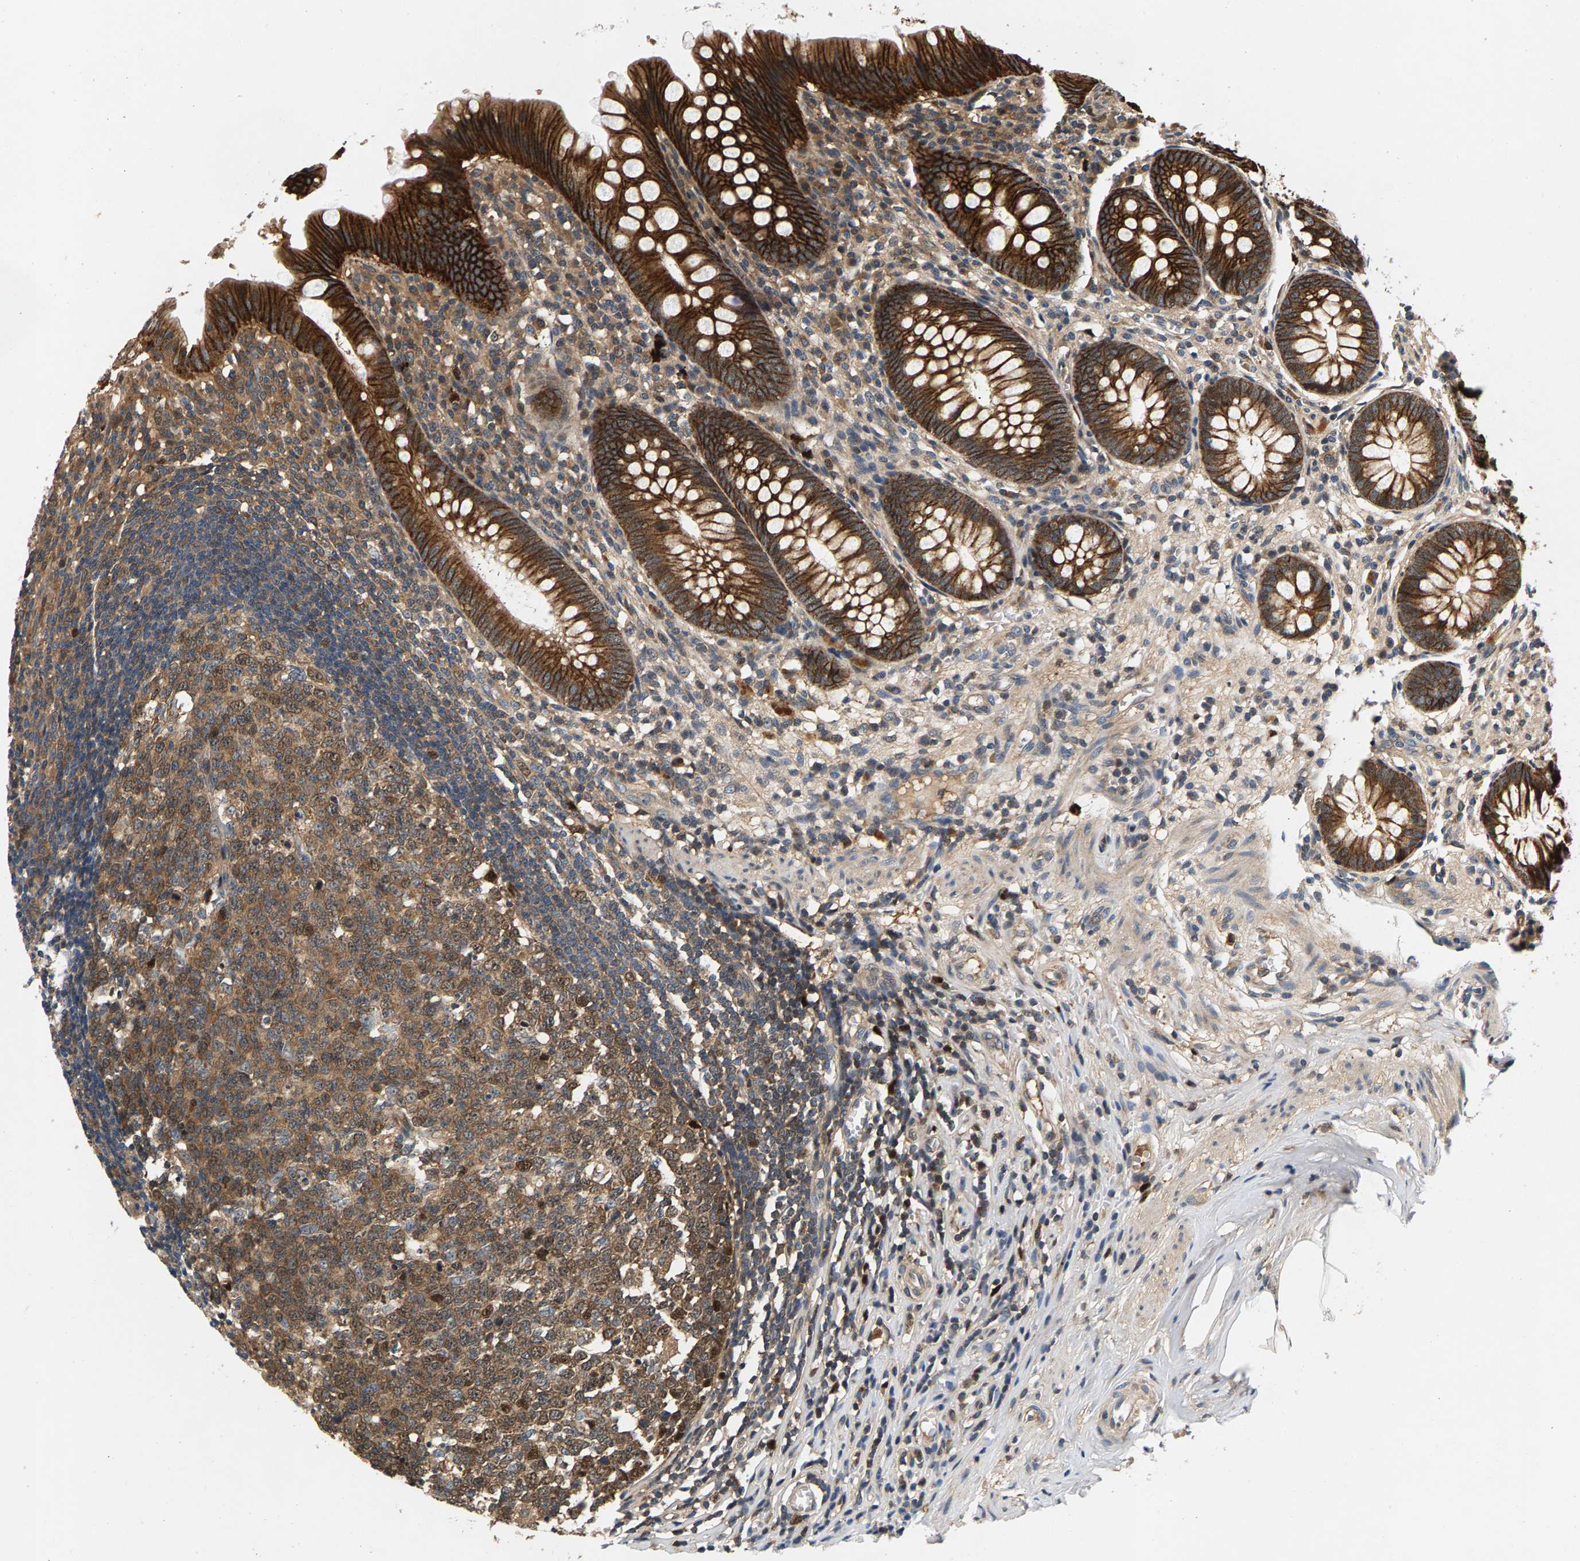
{"staining": {"intensity": "strong", "quantity": ">75%", "location": "cytoplasmic/membranous"}, "tissue": "appendix", "cell_type": "Glandular cells", "image_type": "normal", "snomed": [{"axis": "morphology", "description": "Normal tissue, NOS"}, {"axis": "topography", "description": "Appendix"}], "caption": "Immunohistochemical staining of benign human appendix shows strong cytoplasmic/membranous protein expression in approximately >75% of glandular cells.", "gene": "FAM78A", "patient": {"sex": "male", "age": 56}}